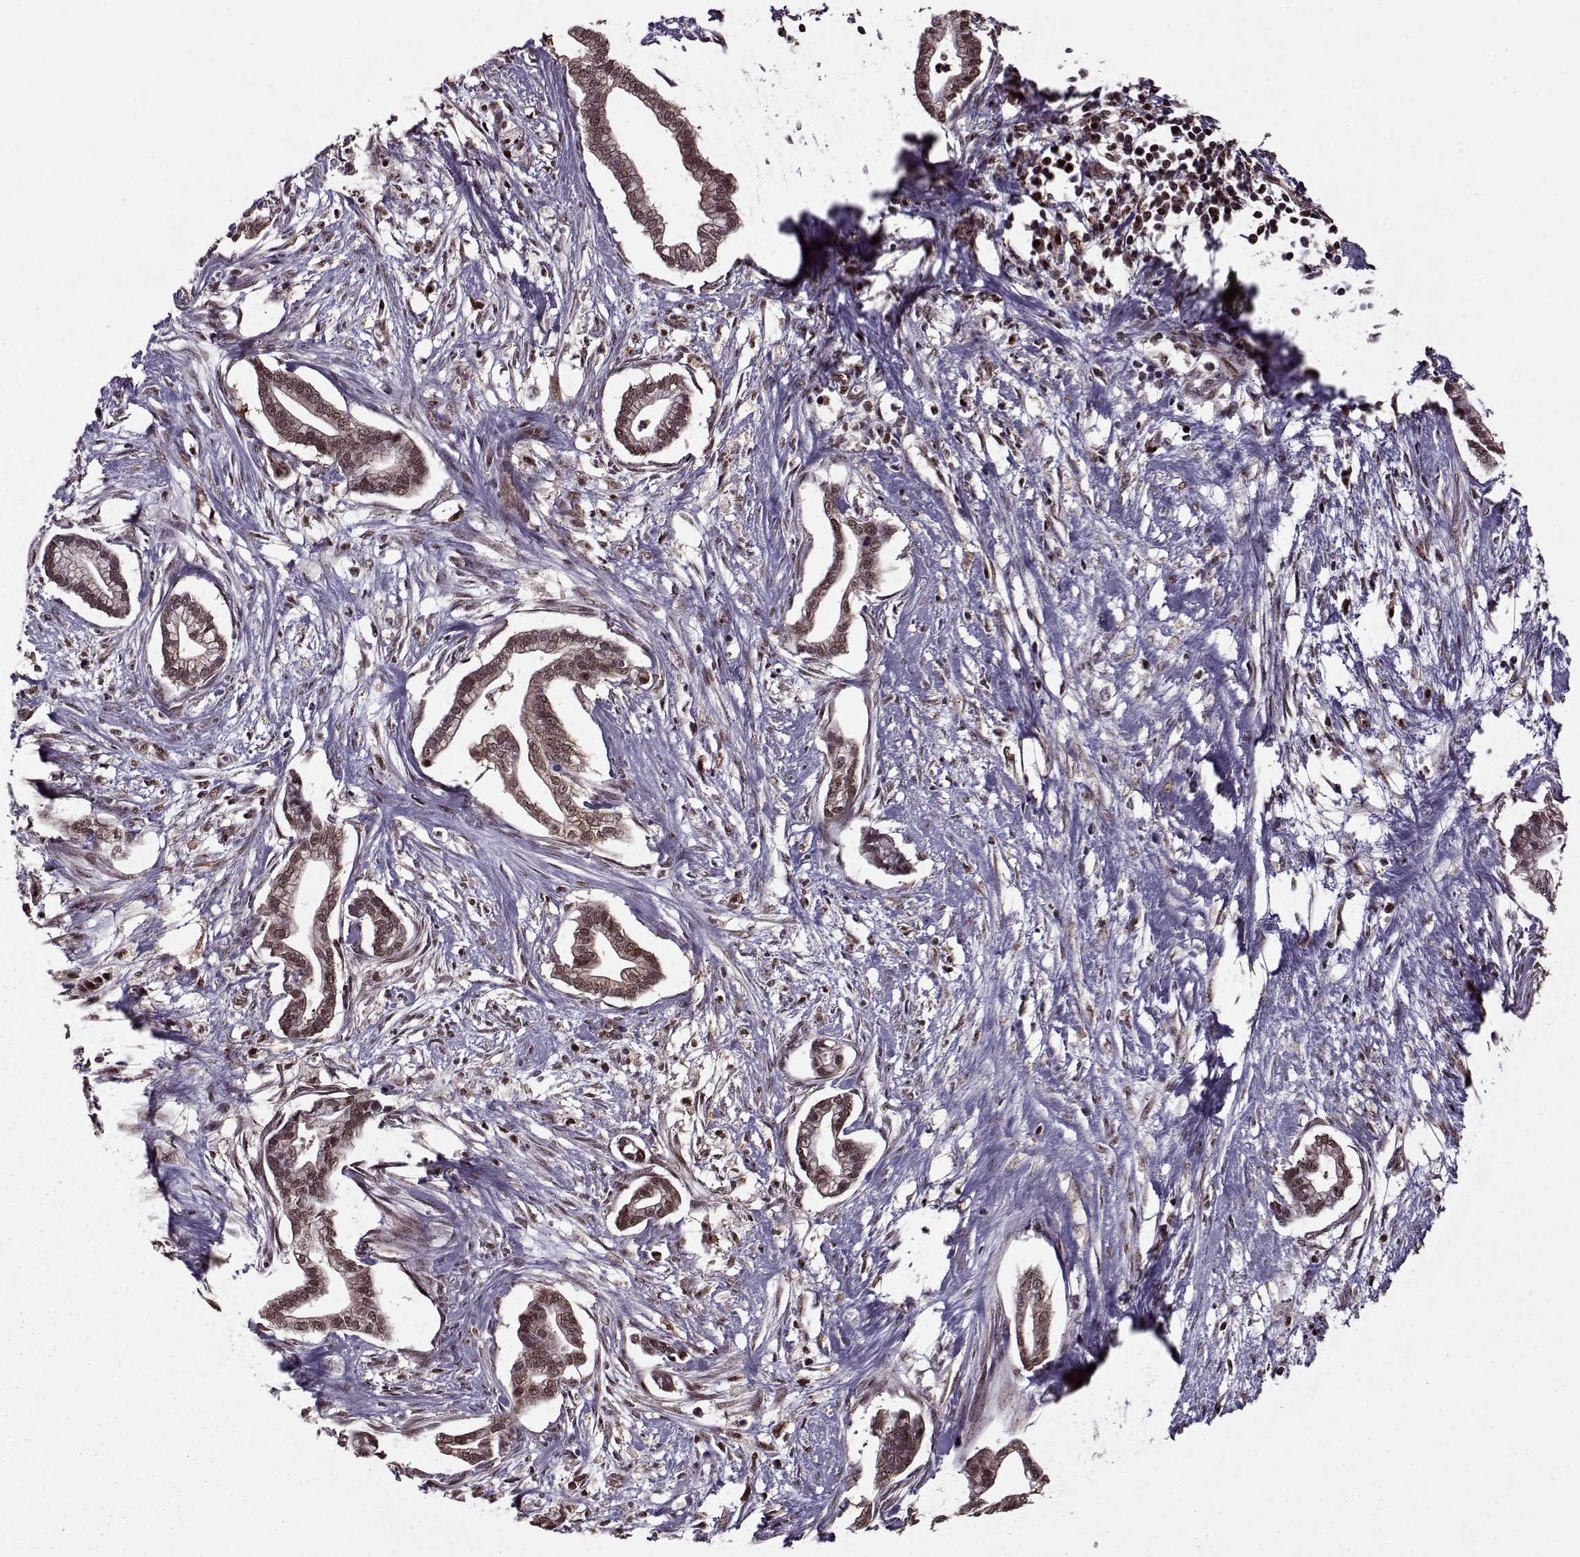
{"staining": {"intensity": "weak", "quantity": ">75%", "location": "cytoplasmic/membranous,nuclear"}, "tissue": "cervical cancer", "cell_type": "Tumor cells", "image_type": "cancer", "snomed": [{"axis": "morphology", "description": "Adenocarcinoma, NOS"}, {"axis": "topography", "description": "Cervix"}], "caption": "Weak cytoplasmic/membranous and nuclear protein expression is seen in about >75% of tumor cells in cervical cancer. (IHC, brightfield microscopy, high magnification).", "gene": "PSMA7", "patient": {"sex": "female", "age": 62}}